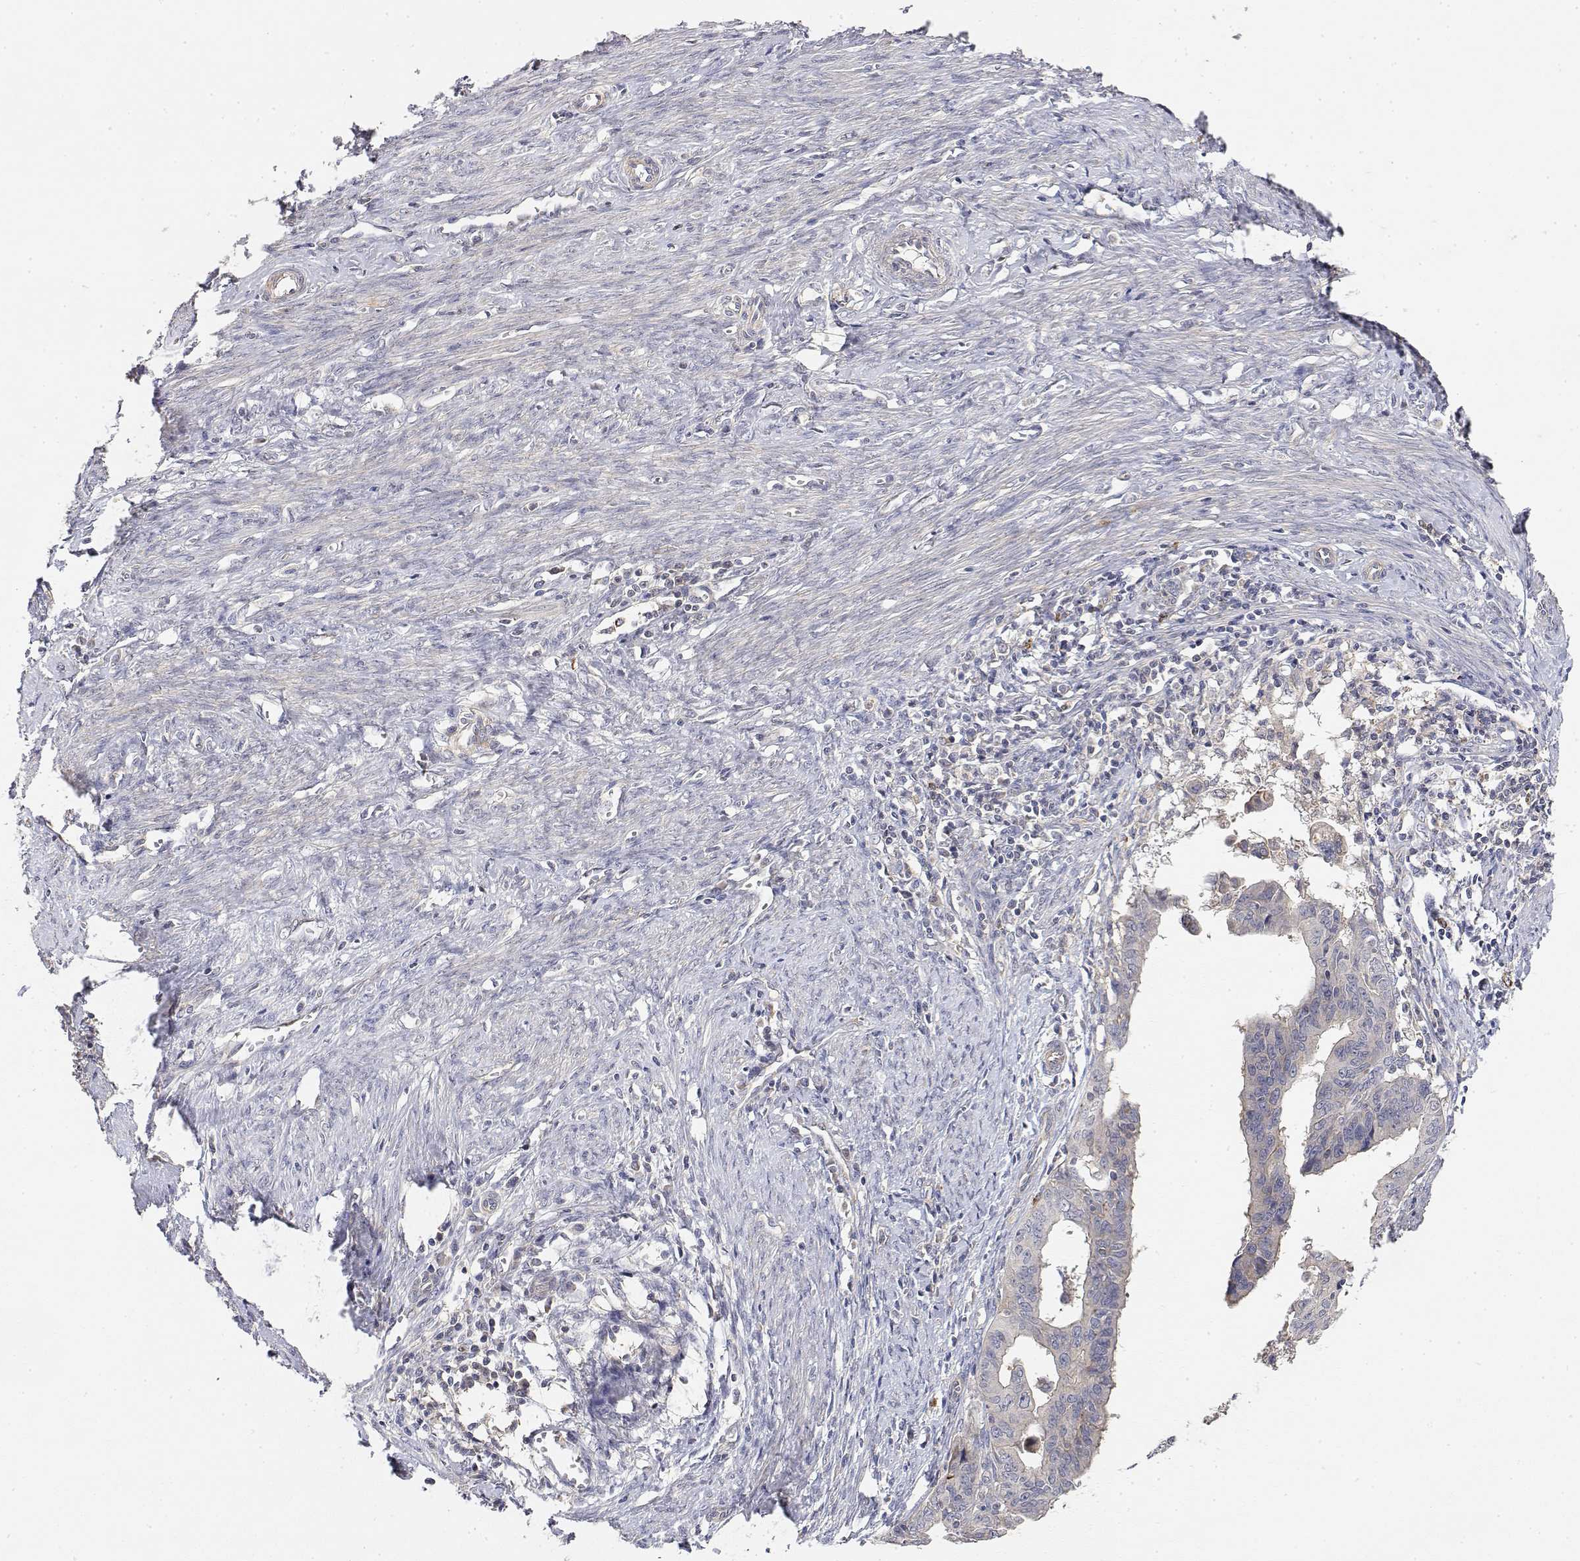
{"staining": {"intensity": "negative", "quantity": "none", "location": "none"}, "tissue": "endometrial cancer", "cell_type": "Tumor cells", "image_type": "cancer", "snomed": [{"axis": "morphology", "description": "Adenocarcinoma, NOS"}, {"axis": "topography", "description": "Endometrium"}], "caption": "A high-resolution histopathology image shows IHC staining of adenocarcinoma (endometrial), which displays no significant expression in tumor cells.", "gene": "LONRF3", "patient": {"sex": "female", "age": 65}}